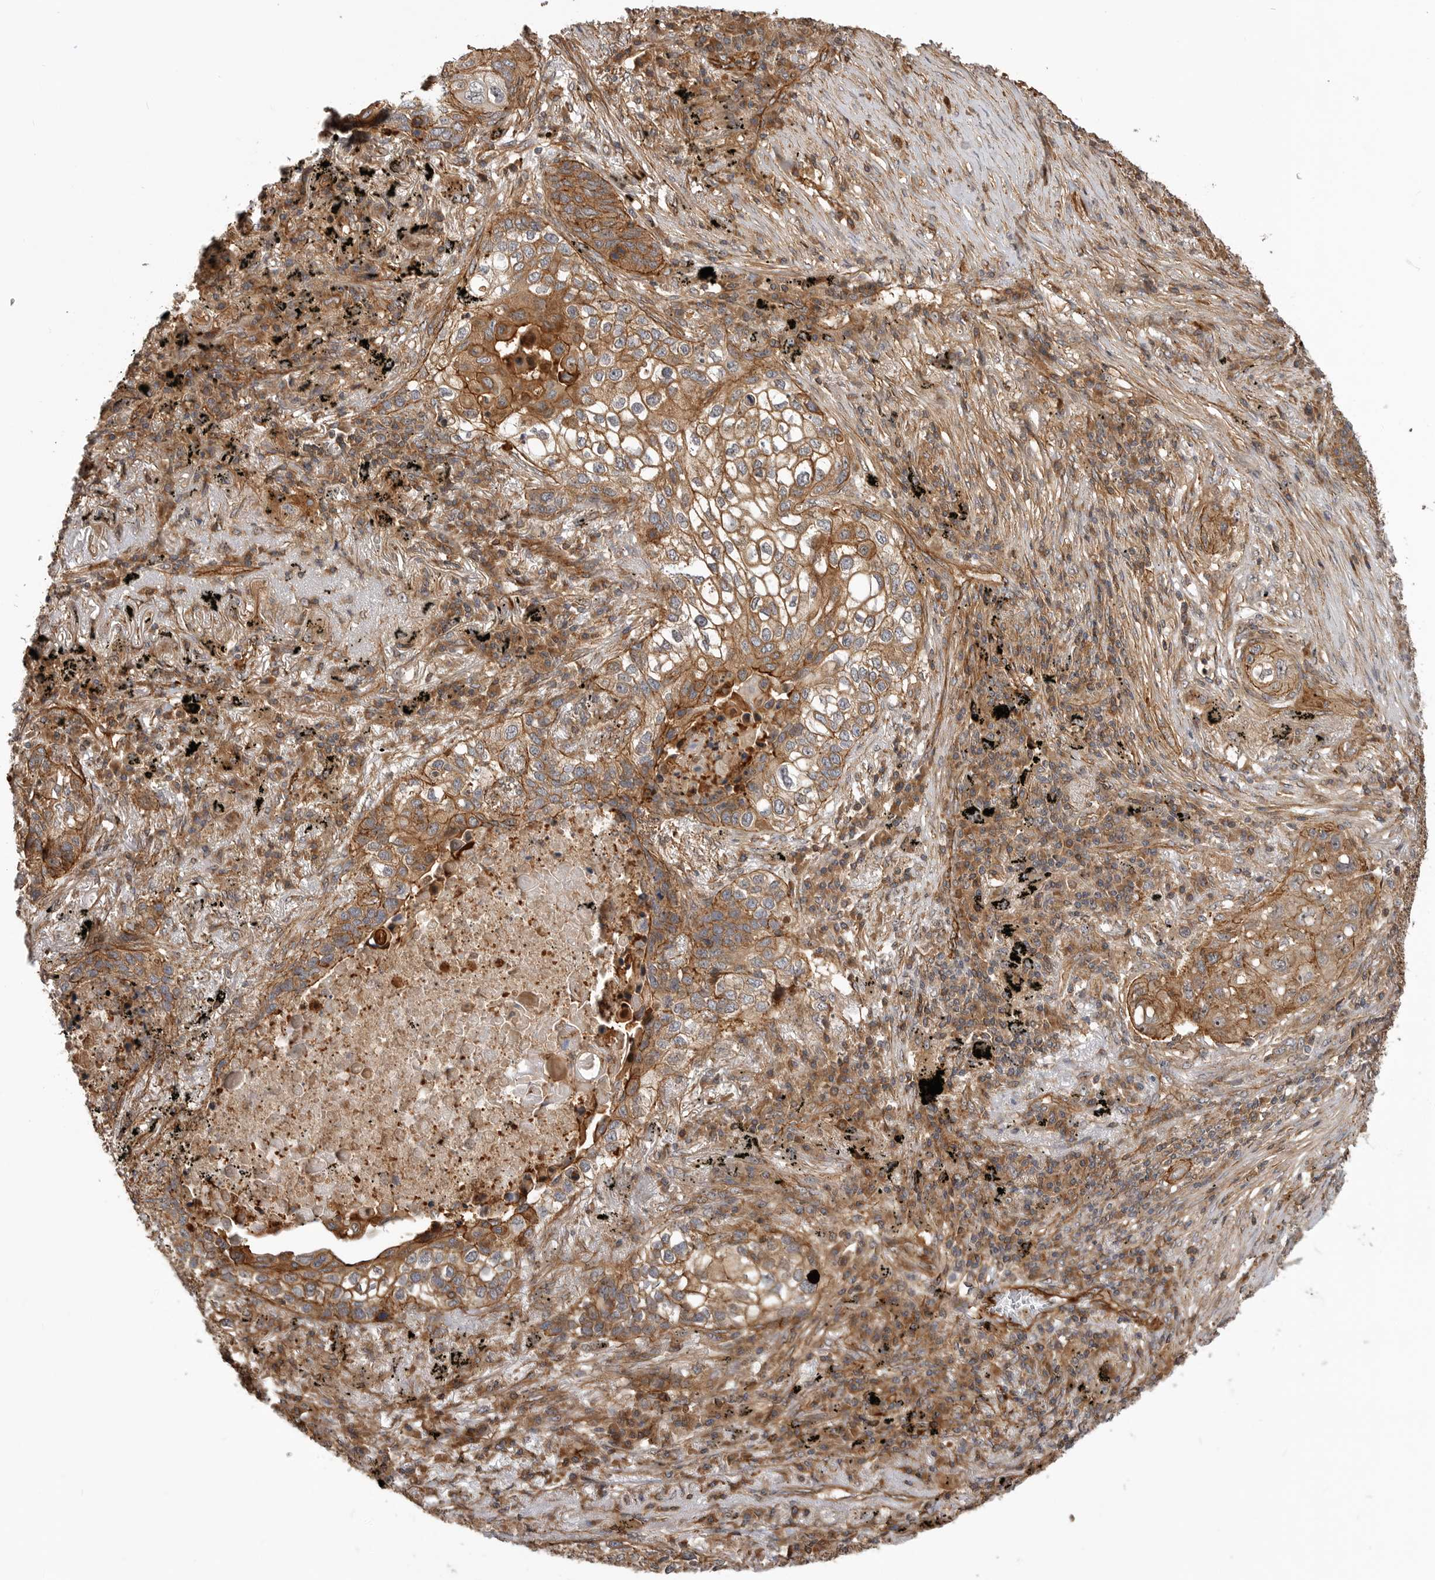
{"staining": {"intensity": "moderate", "quantity": ">75%", "location": "cytoplasmic/membranous"}, "tissue": "lung cancer", "cell_type": "Tumor cells", "image_type": "cancer", "snomed": [{"axis": "morphology", "description": "Squamous cell carcinoma, NOS"}, {"axis": "topography", "description": "Lung"}], "caption": "A high-resolution photomicrograph shows IHC staining of lung cancer (squamous cell carcinoma), which shows moderate cytoplasmic/membranous staining in approximately >75% of tumor cells.", "gene": "GPATCH2", "patient": {"sex": "female", "age": 63}}